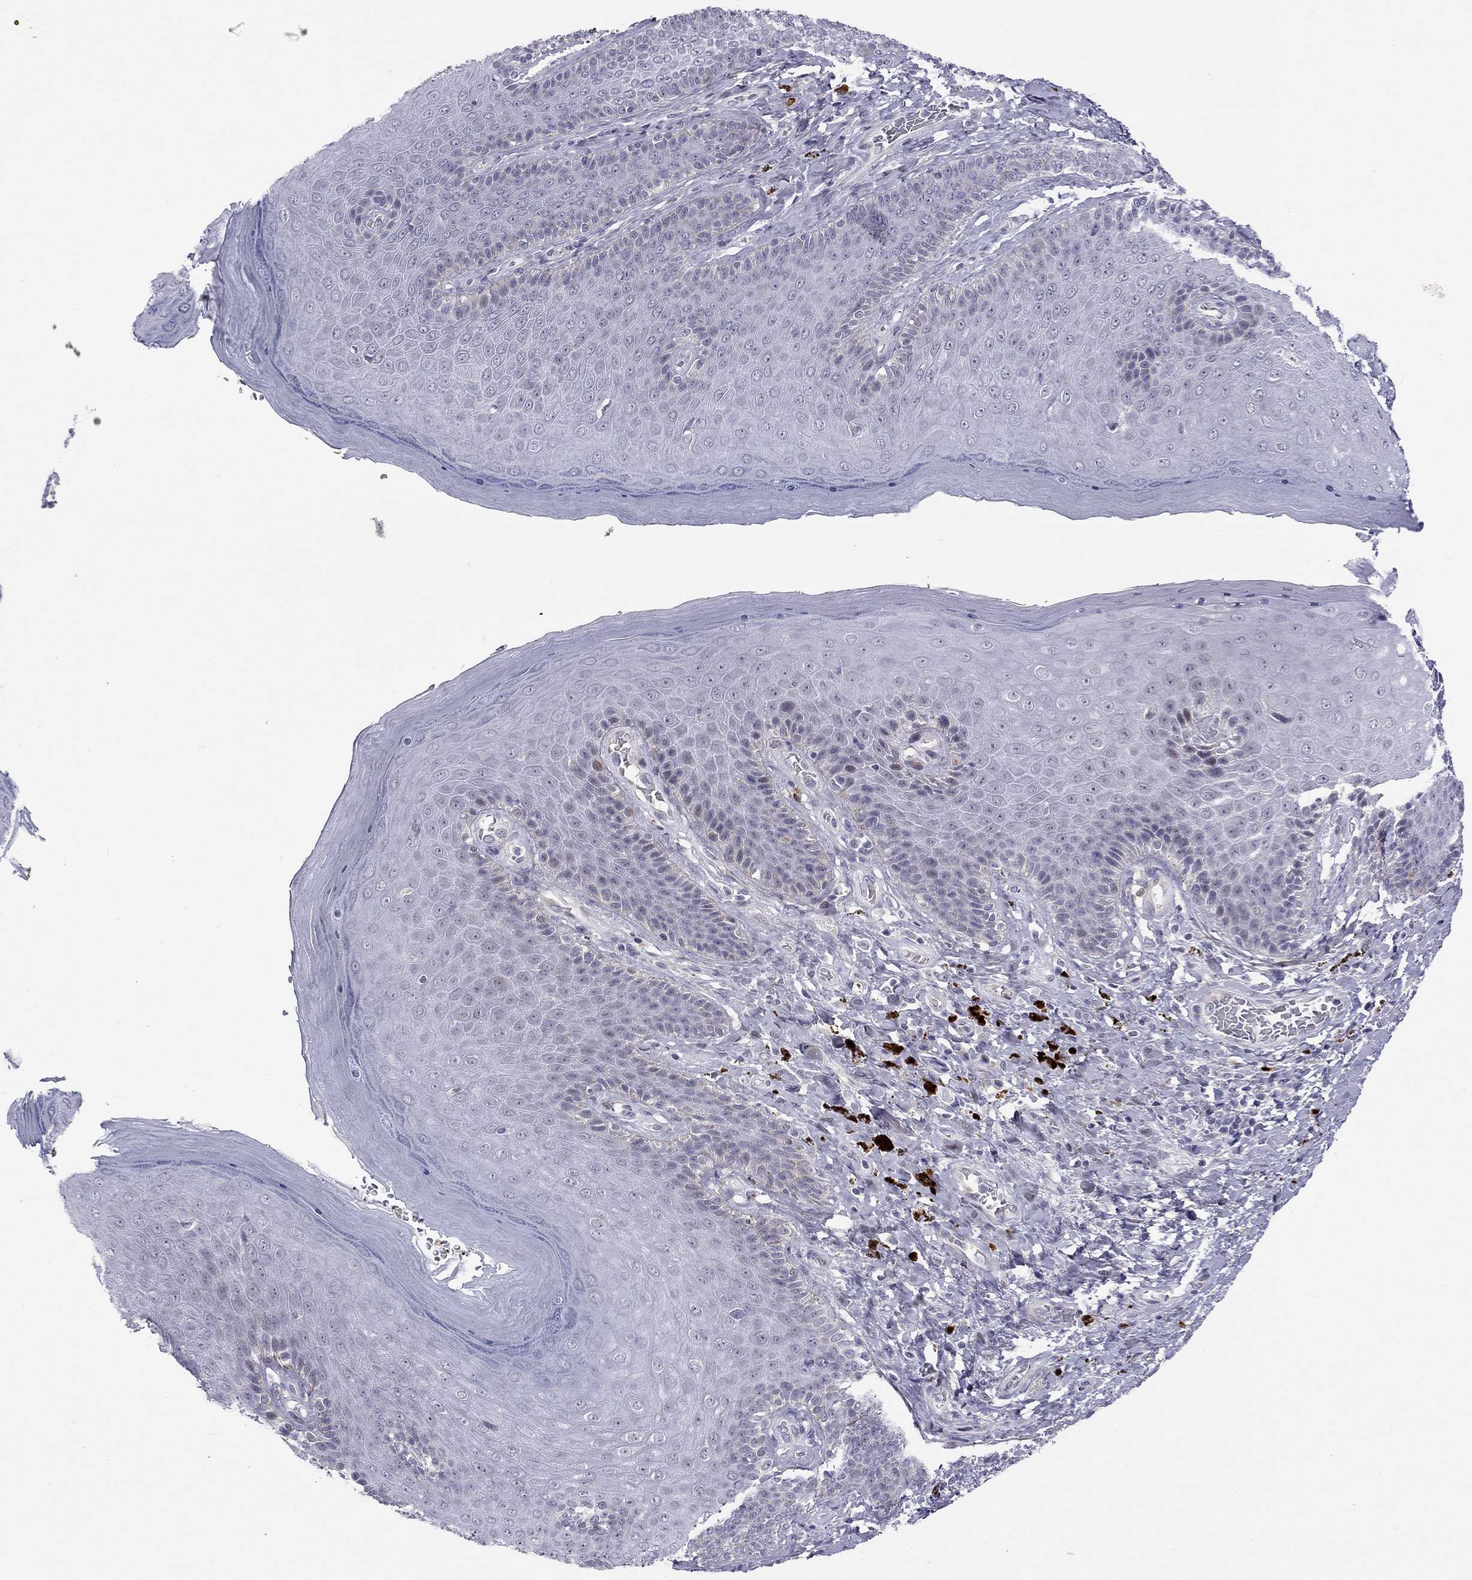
{"staining": {"intensity": "negative", "quantity": "none", "location": "none"}, "tissue": "skin", "cell_type": "Epidermal cells", "image_type": "normal", "snomed": [{"axis": "morphology", "description": "Normal tissue, NOS"}, {"axis": "topography", "description": "Skeletal muscle"}, {"axis": "topography", "description": "Anal"}, {"axis": "topography", "description": "Peripheral nerve tissue"}], "caption": "Protein analysis of benign skin displays no significant positivity in epidermal cells.", "gene": "C8orf88", "patient": {"sex": "male", "age": 53}}